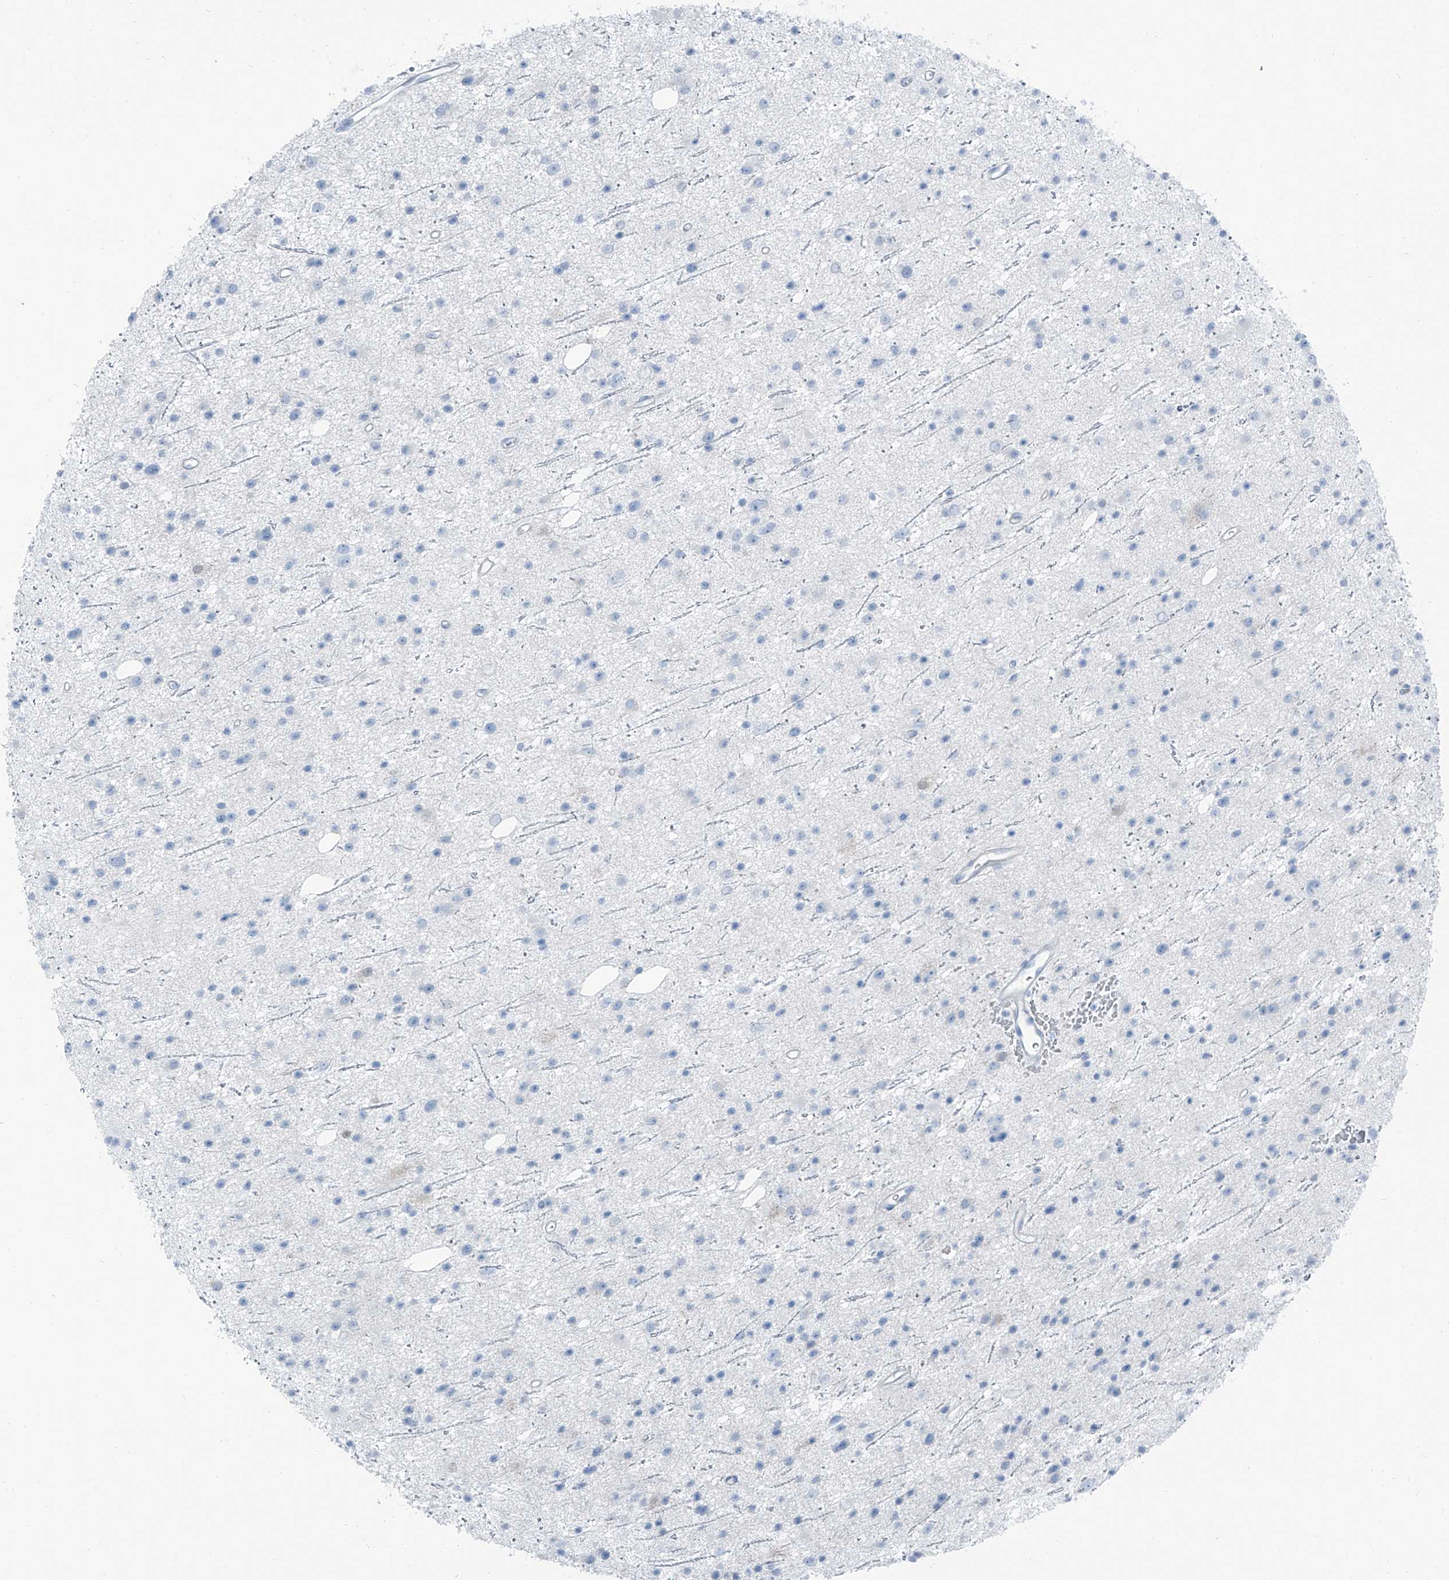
{"staining": {"intensity": "negative", "quantity": "none", "location": "none"}, "tissue": "glioma", "cell_type": "Tumor cells", "image_type": "cancer", "snomed": [{"axis": "morphology", "description": "Glioma, malignant, Low grade"}, {"axis": "topography", "description": "Cerebral cortex"}], "caption": "Immunohistochemistry (IHC) of glioma shows no staining in tumor cells.", "gene": "RGN", "patient": {"sex": "female", "age": 39}}